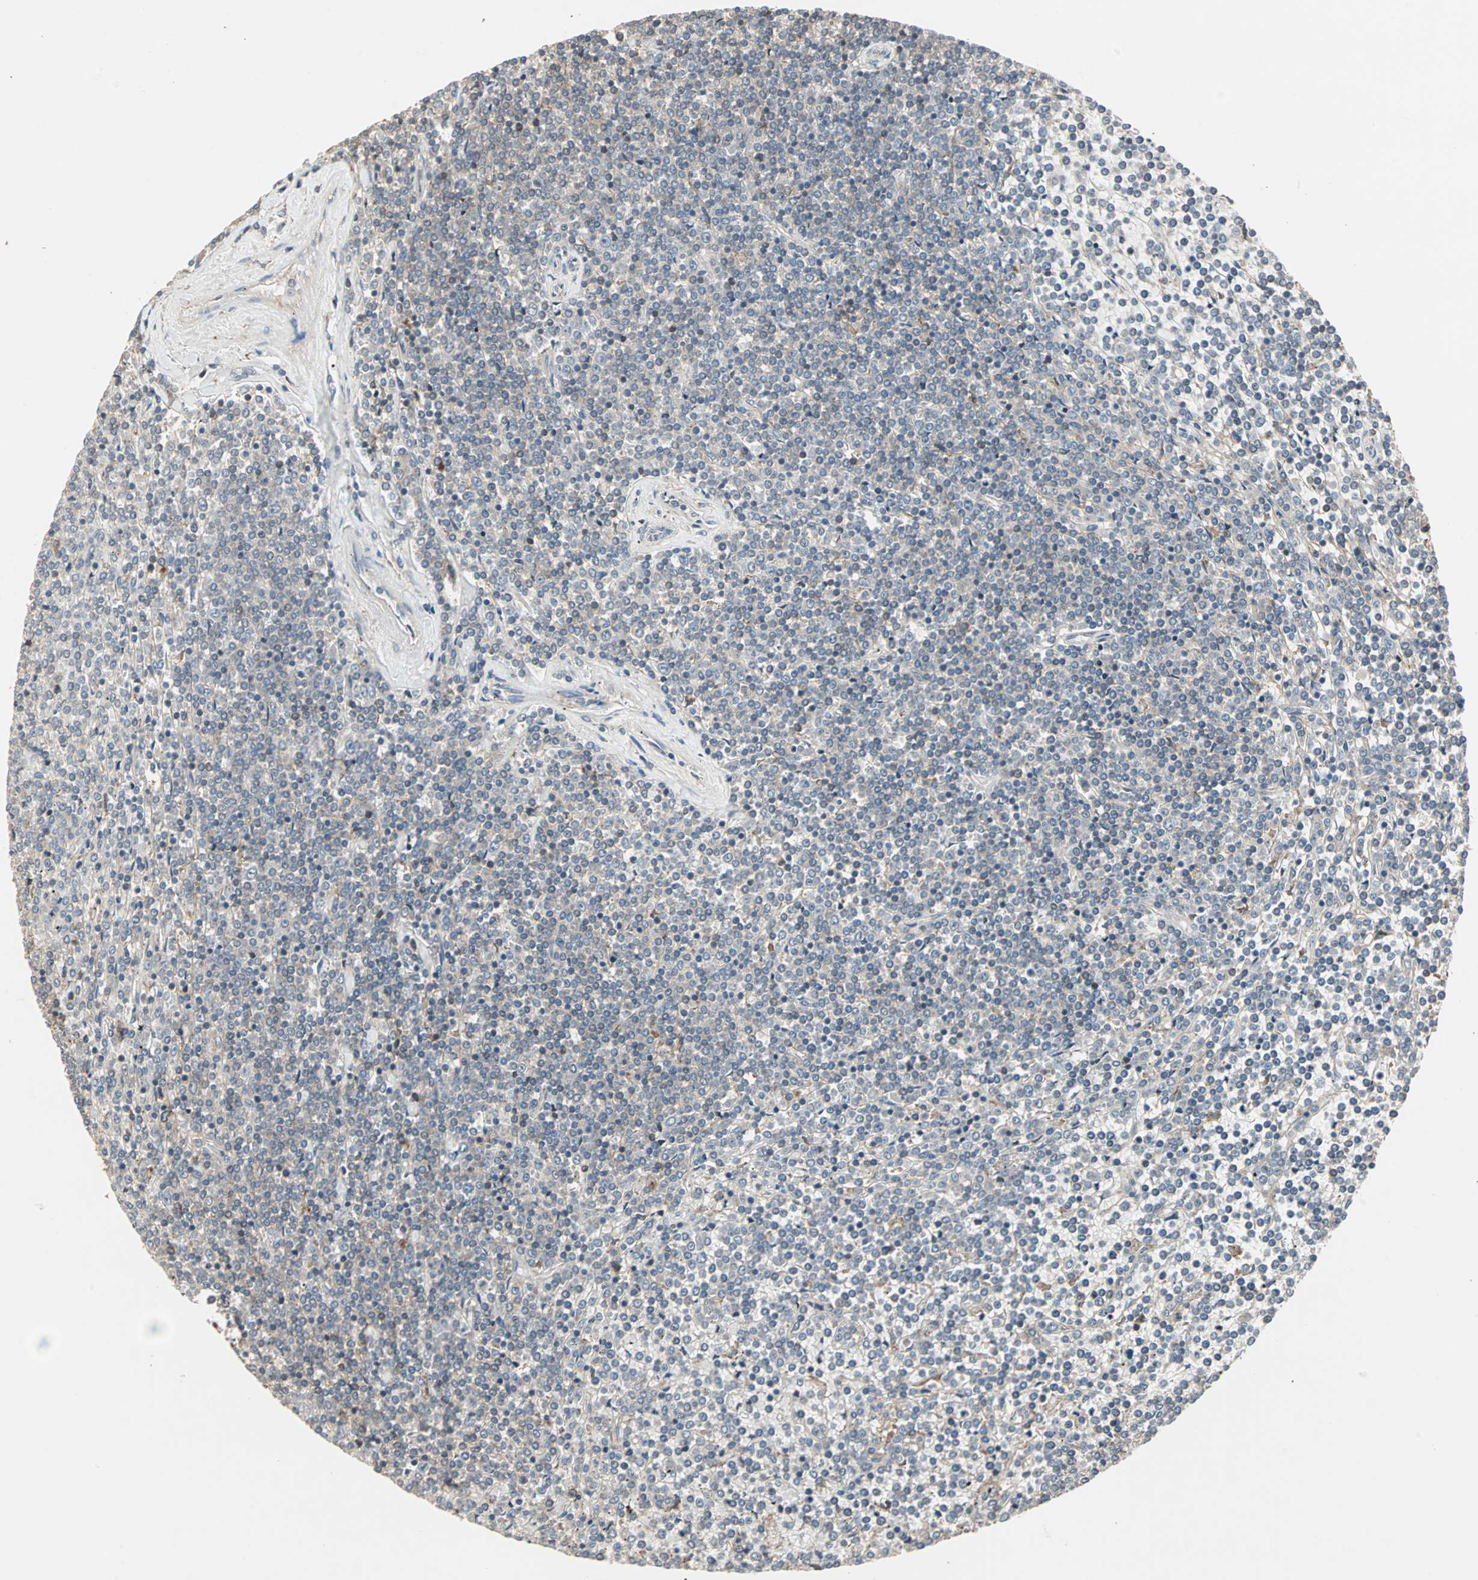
{"staining": {"intensity": "weak", "quantity": ">75%", "location": "cytoplasmic/membranous"}, "tissue": "lymphoma", "cell_type": "Tumor cells", "image_type": "cancer", "snomed": [{"axis": "morphology", "description": "Malignant lymphoma, non-Hodgkin's type, Low grade"}, {"axis": "topography", "description": "Spleen"}], "caption": "Protein staining demonstrates weak cytoplasmic/membranous staining in about >75% of tumor cells in malignant lymphoma, non-Hodgkin's type (low-grade).", "gene": "GNAI2", "patient": {"sex": "female", "age": 19}}